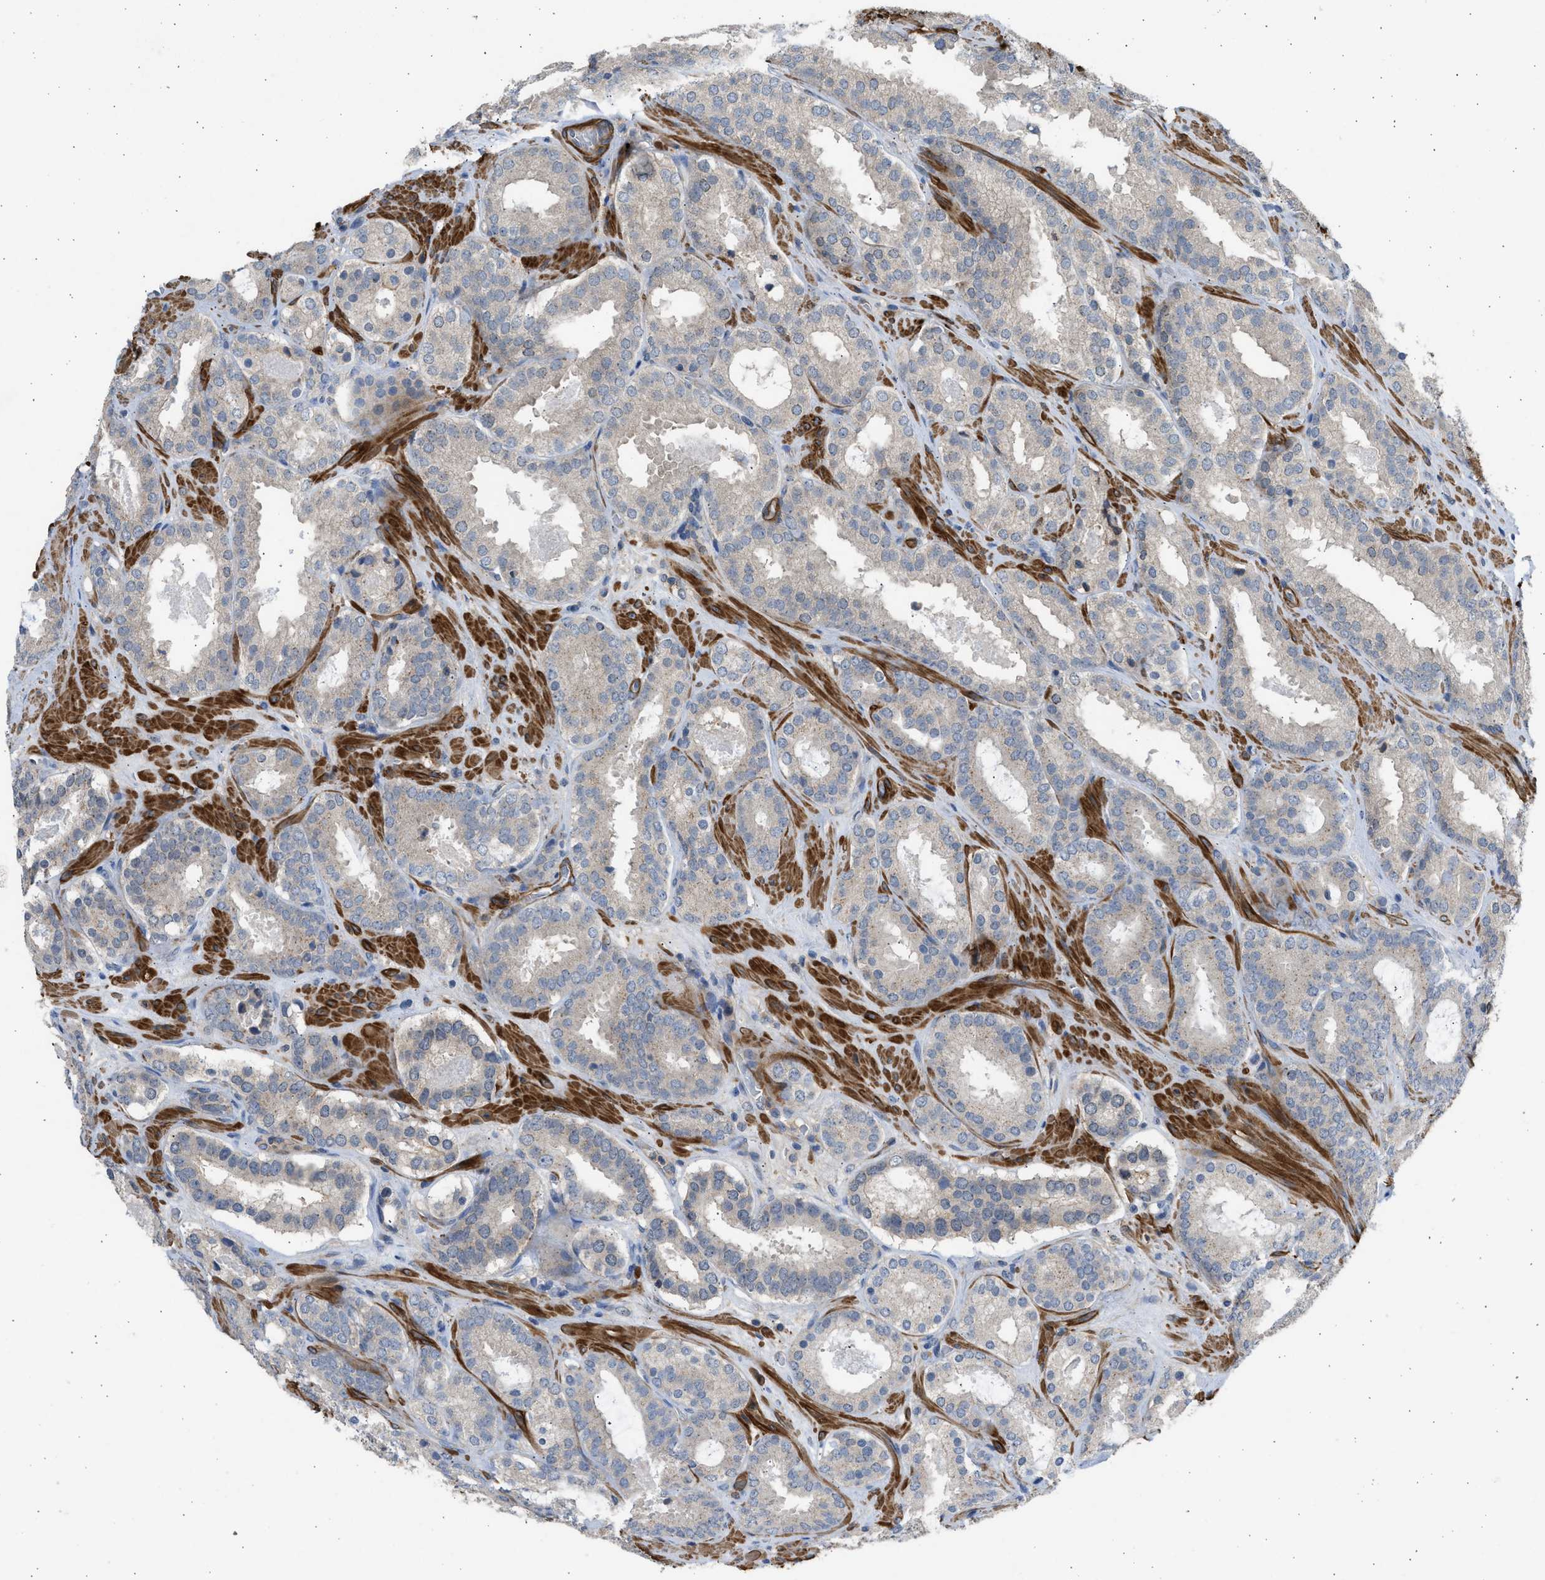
{"staining": {"intensity": "negative", "quantity": "none", "location": "none"}, "tissue": "prostate cancer", "cell_type": "Tumor cells", "image_type": "cancer", "snomed": [{"axis": "morphology", "description": "Adenocarcinoma, Low grade"}, {"axis": "topography", "description": "Prostate"}], "caption": "A high-resolution micrograph shows immunohistochemistry (IHC) staining of prostate cancer, which shows no significant expression in tumor cells. (Immunohistochemistry (ihc), brightfield microscopy, high magnification).", "gene": "PCNX3", "patient": {"sex": "male", "age": 69}}